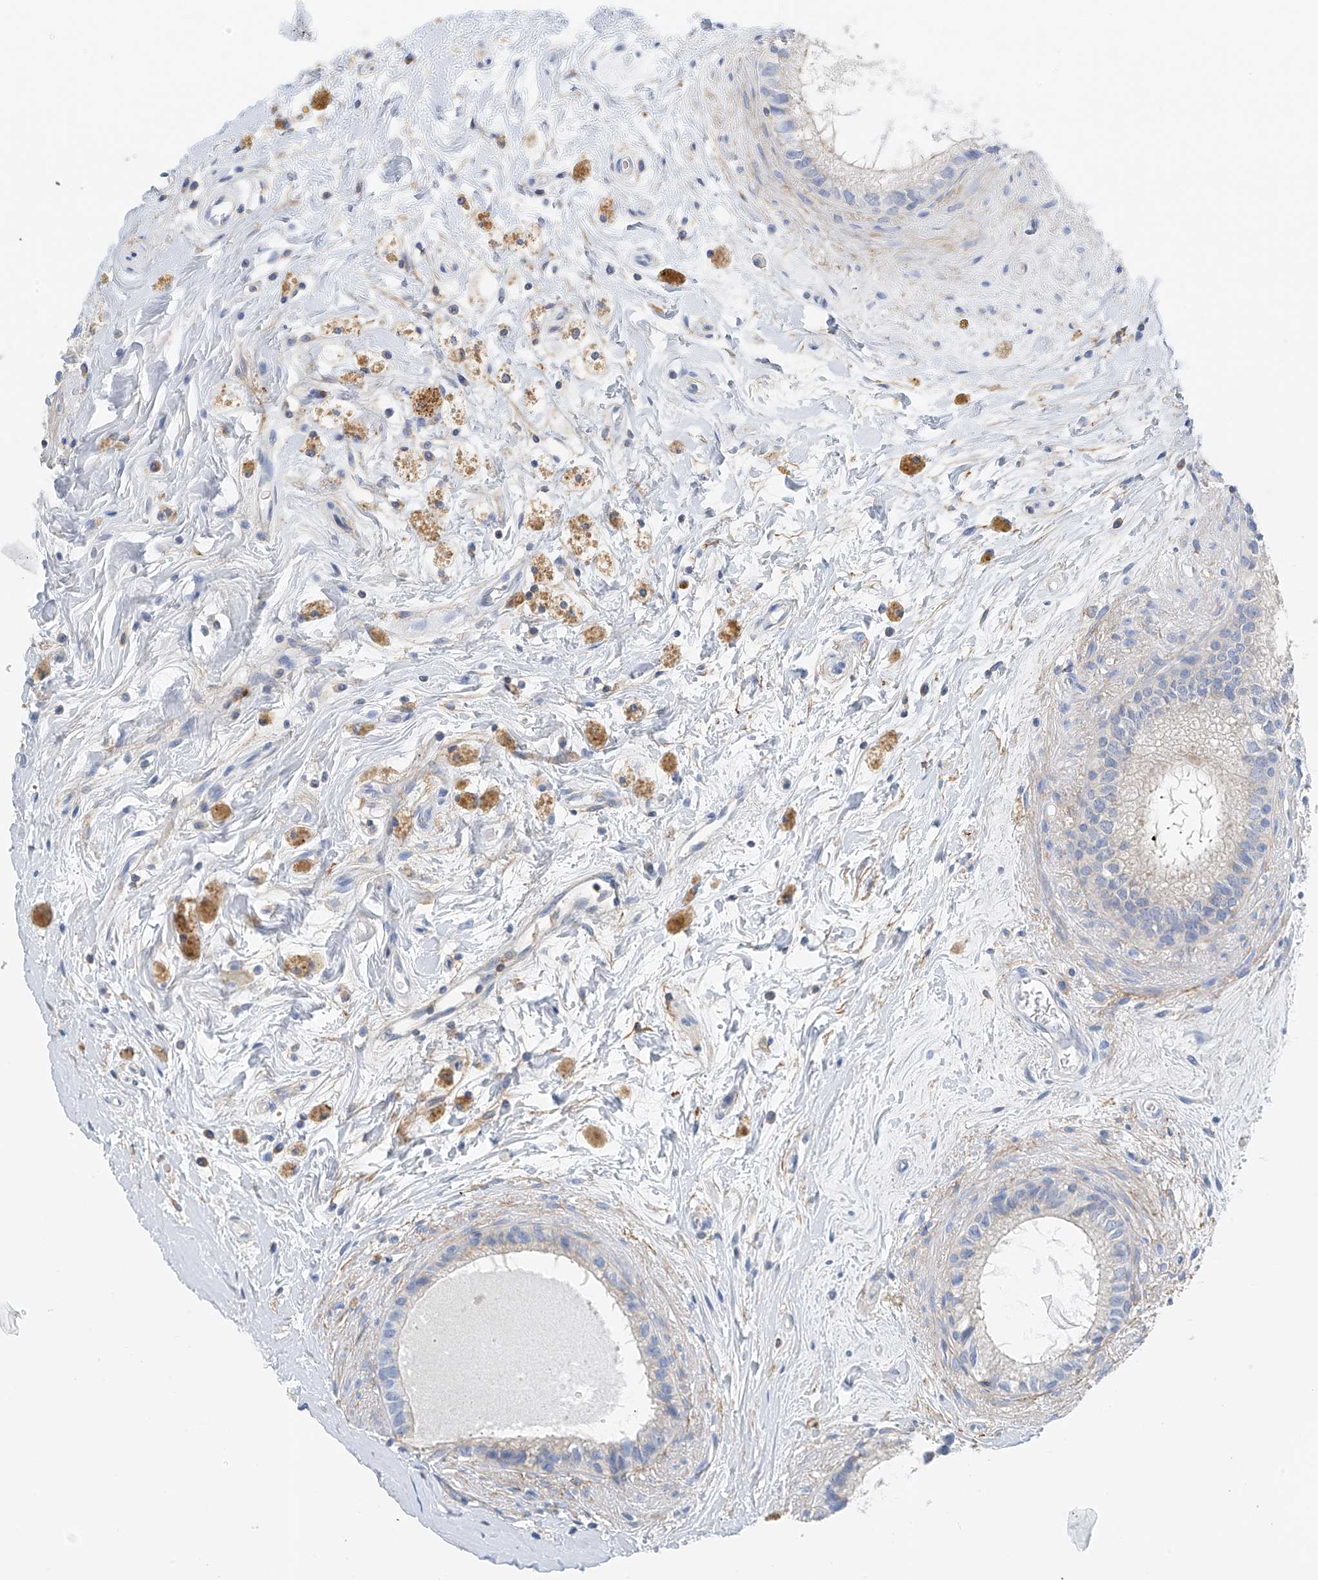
{"staining": {"intensity": "negative", "quantity": "none", "location": "none"}, "tissue": "epididymis", "cell_type": "Glandular cells", "image_type": "normal", "snomed": [{"axis": "morphology", "description": "Normal tissue, NOS"}, {"axis": "topography", "description": "Epididymis"}], "caption": "Immunohistochemistry of unremarkable epididymis demonstrates no positivity in glandular cells.", "gene": "NALCN", "patient": {"sex": "male", "age": 80}}